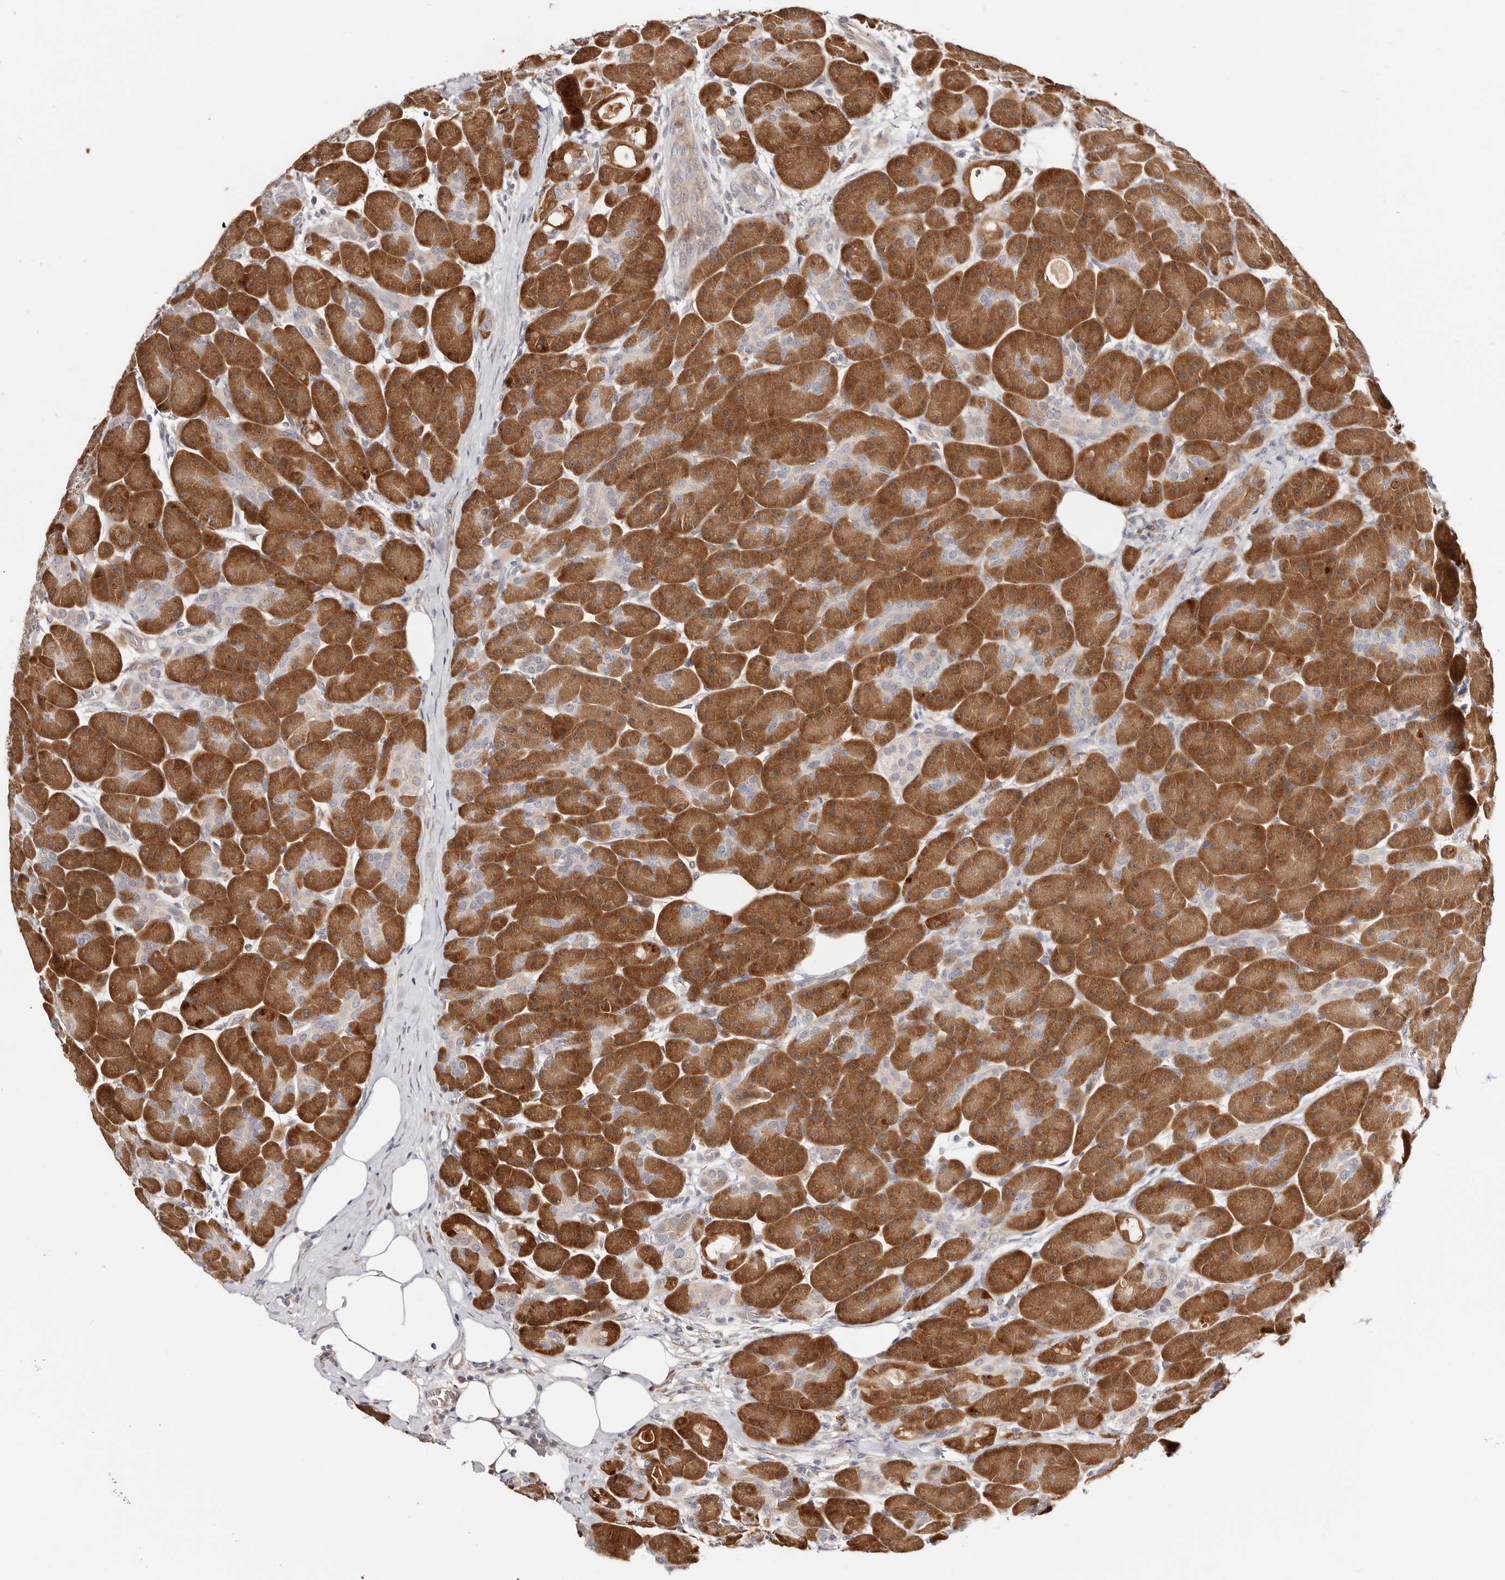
{"staining": {"intensity": "strong", "quantity": ">75%", "location": "cytoplasmic/membranous,nuclear"}, "tissue": "pancreas", "cell_type": "Exocrine glandular cells", "image_type": "normal", "snomed": [{"axis": "morphology", "description": "Normal tissue, NOS"}, {"axis": "topography", "description": "Pancreas"}], "caption": "There is high levels of strong cytoplasmic/membranous,nuclear staining in exocrine glandular cells of normal pancreas, as demonstrated by immunohistochemical staining (brown color).", "gene": "BCL2L15", "patient": {"sex": "male", "age": 63}}